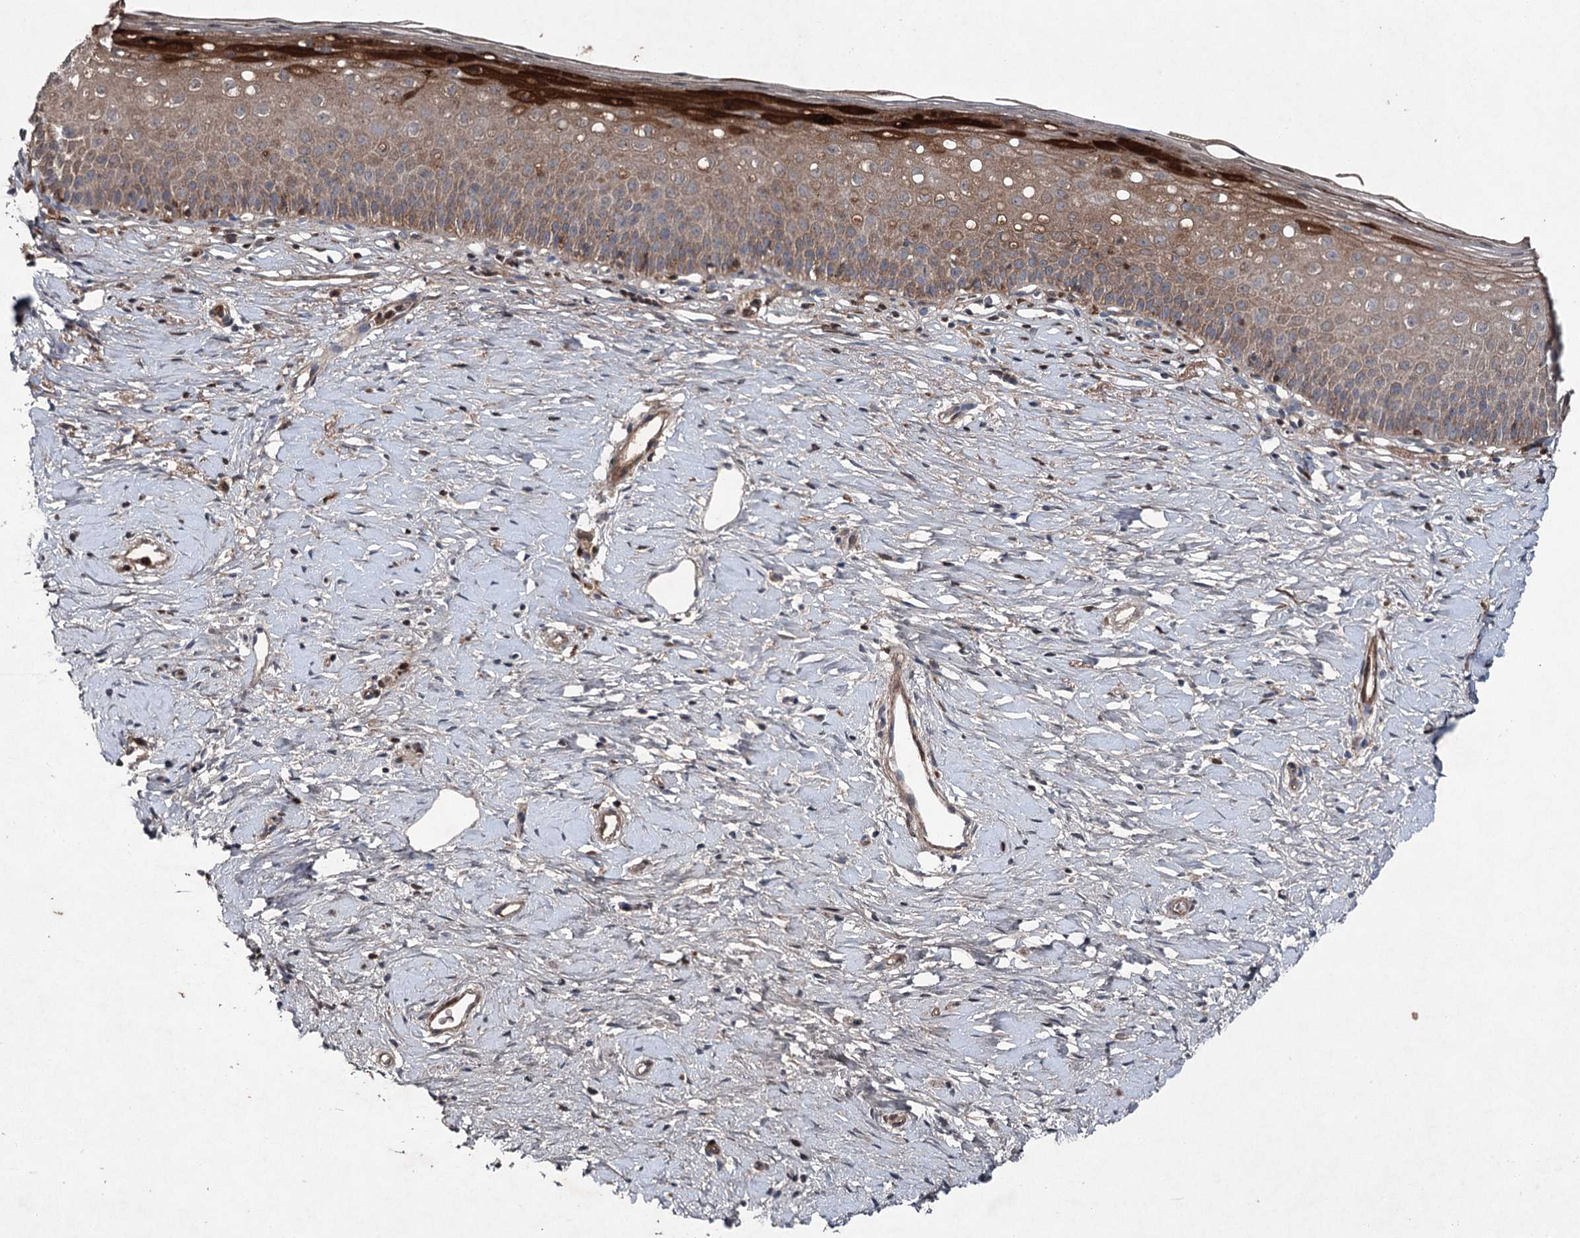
{"staining": {"intensity": "weak", "quantity": "<25%", "location": "cytoplasmic/membranous"}, "tissue": "cervix", "cell_type": "Glandular cells", "image_type": "normal", "snomed": [{"axis": "morphology", "description": "Normal tissue, NOS"}, {"axis": "topography", "description": "Cervix"}], "caption": "Immunohistochemistry image of benign human cervix stained for a protein (brown), which demonstrates no staining in glandular cells. (IHC, brightfield microscopy, high magnification).", "gene": "PGLYRP2", "patient": {"sex": "female", "age": 57}}